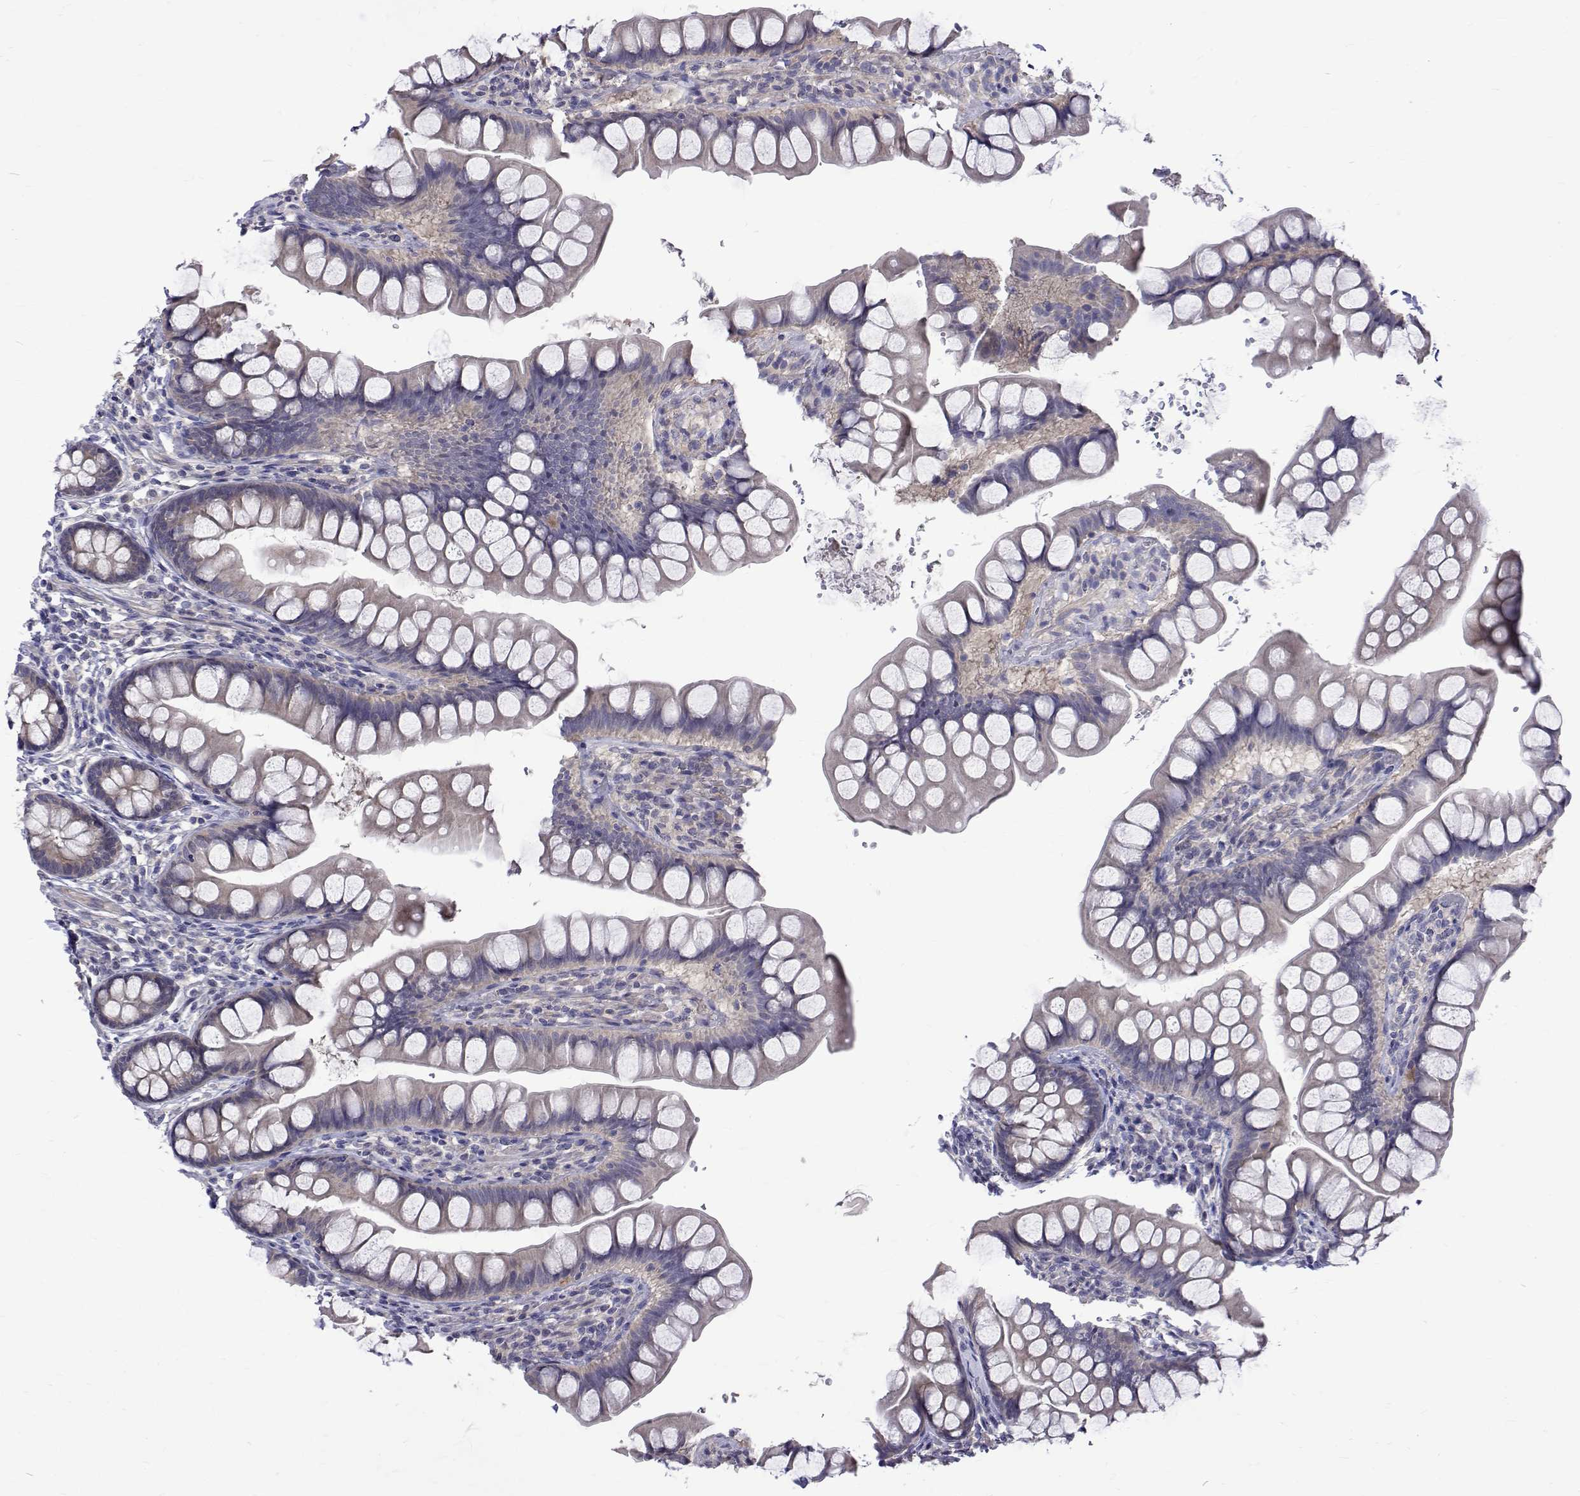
{"staining": {"intensity": "negative", "quantity": "none", "location": "none"}, "tissue": "small intestine", "cell_type": "Glandular cells", "image_type": "normal", "snomed": [{"axis": "morphology", "description": "Normal tissue, NOS"}, {"axis": "topography", "description": "Small intestine"}], "caption": "Immunohistochemistry (IHC) image of unremarkable small intestine: small intestine stained with DAB (3,3'-diaminobenzidine) shows no significant protein positivity in glandular cells.", "gene": "PADI1", "patient": {"sex": "male", "age": 70}}